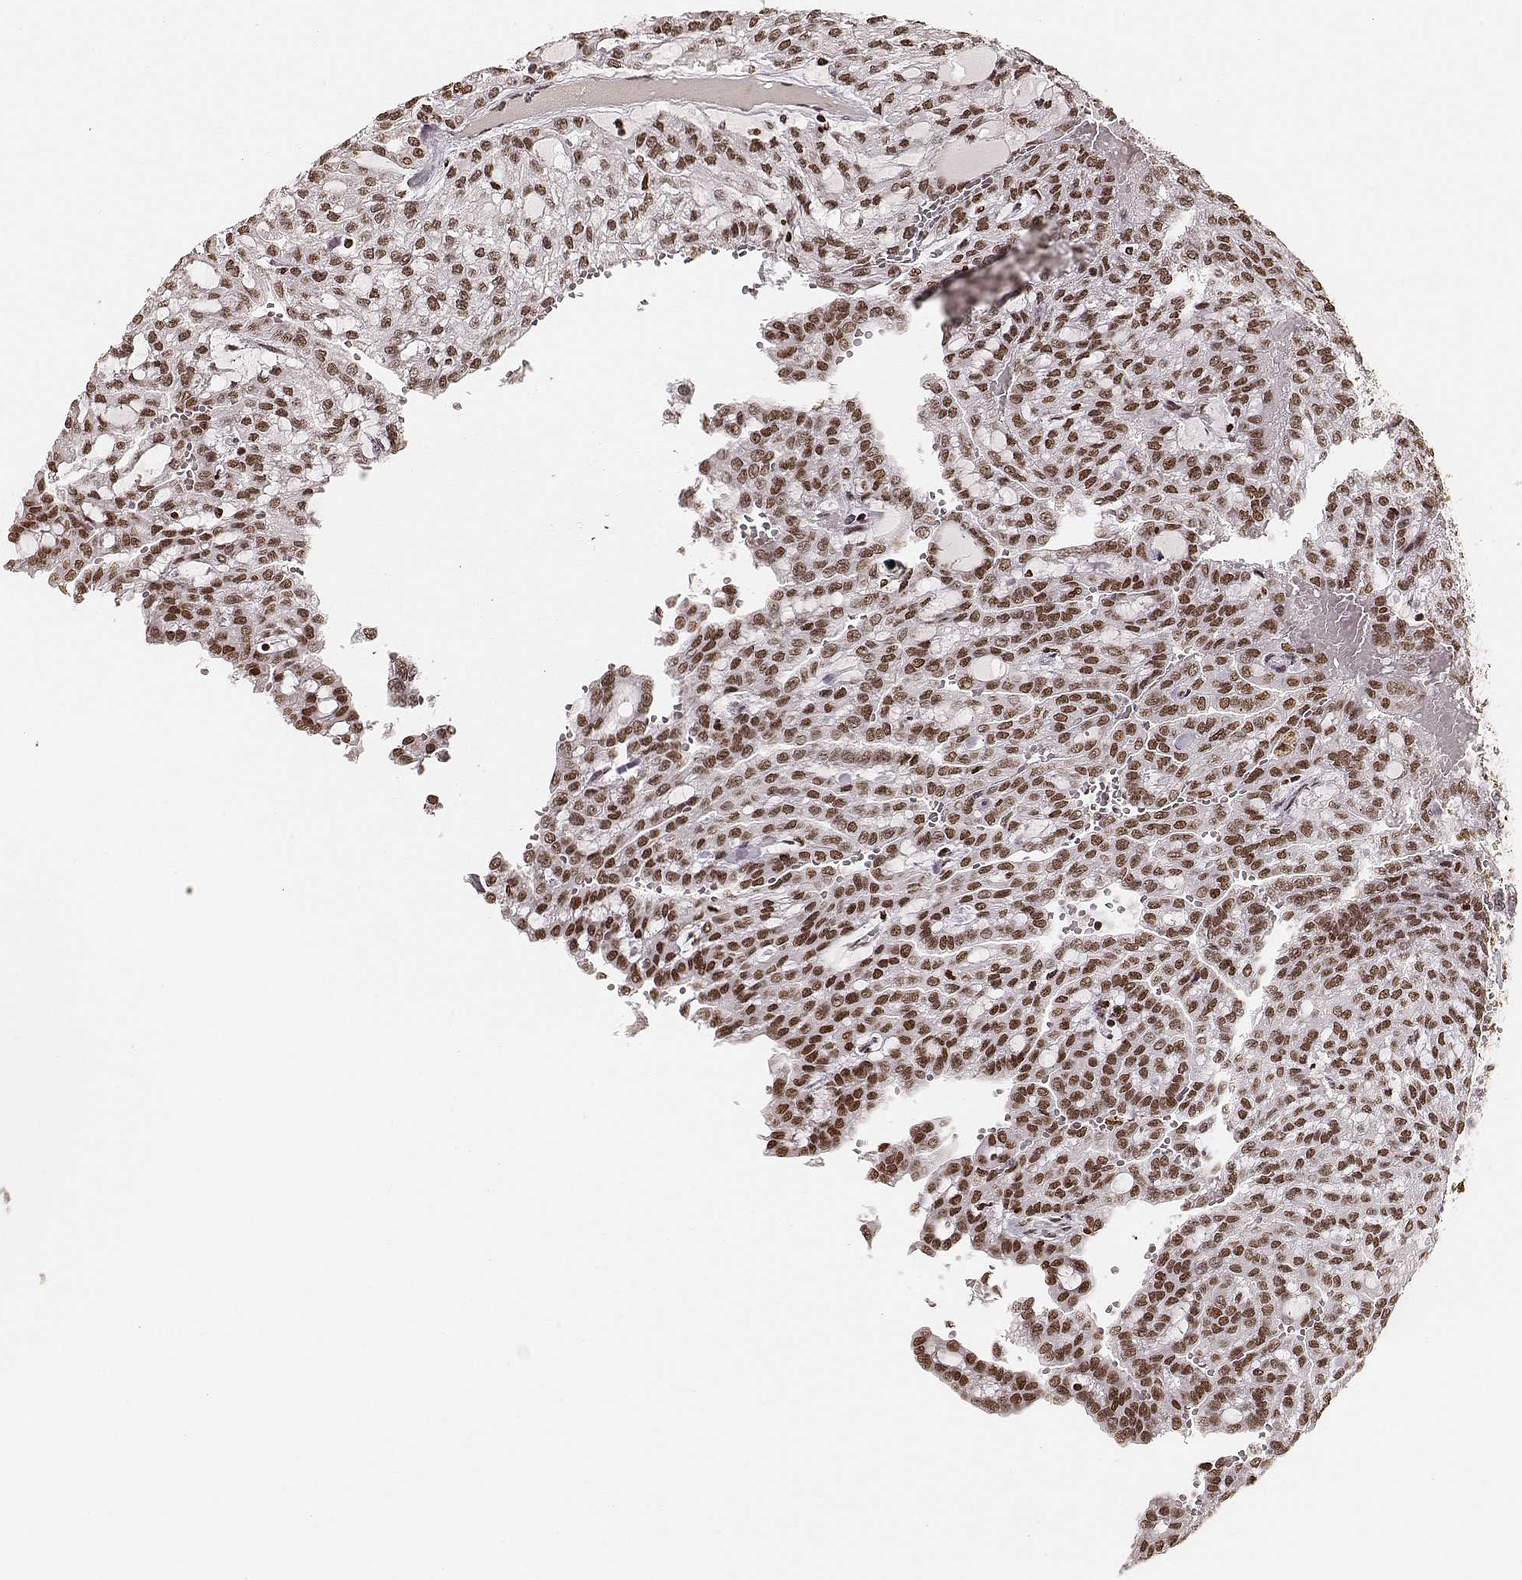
{"staining": {"intensity": "moderate", "quantity": ">75%", "location": "nuclear"}, "tissue": "renal cancer", "cell_type": "Tumor cells", "image_type": "cancer", "snomed": [{"axis": "morphology", "description": "Adenocarcinoma, NOS"}, {"axis": "topography", "description": "Kidney"}], "caption": "This histopathology image demonstrates renal cancer stained with immunohistochemistry (IHC) to label a protein in brown. The nuclear of tumor cells show moderate positivity for the protein. Nuclei are counter-stained blue.", "gene": "PARP1", "patient": {"sex": "male", "age": 63}}